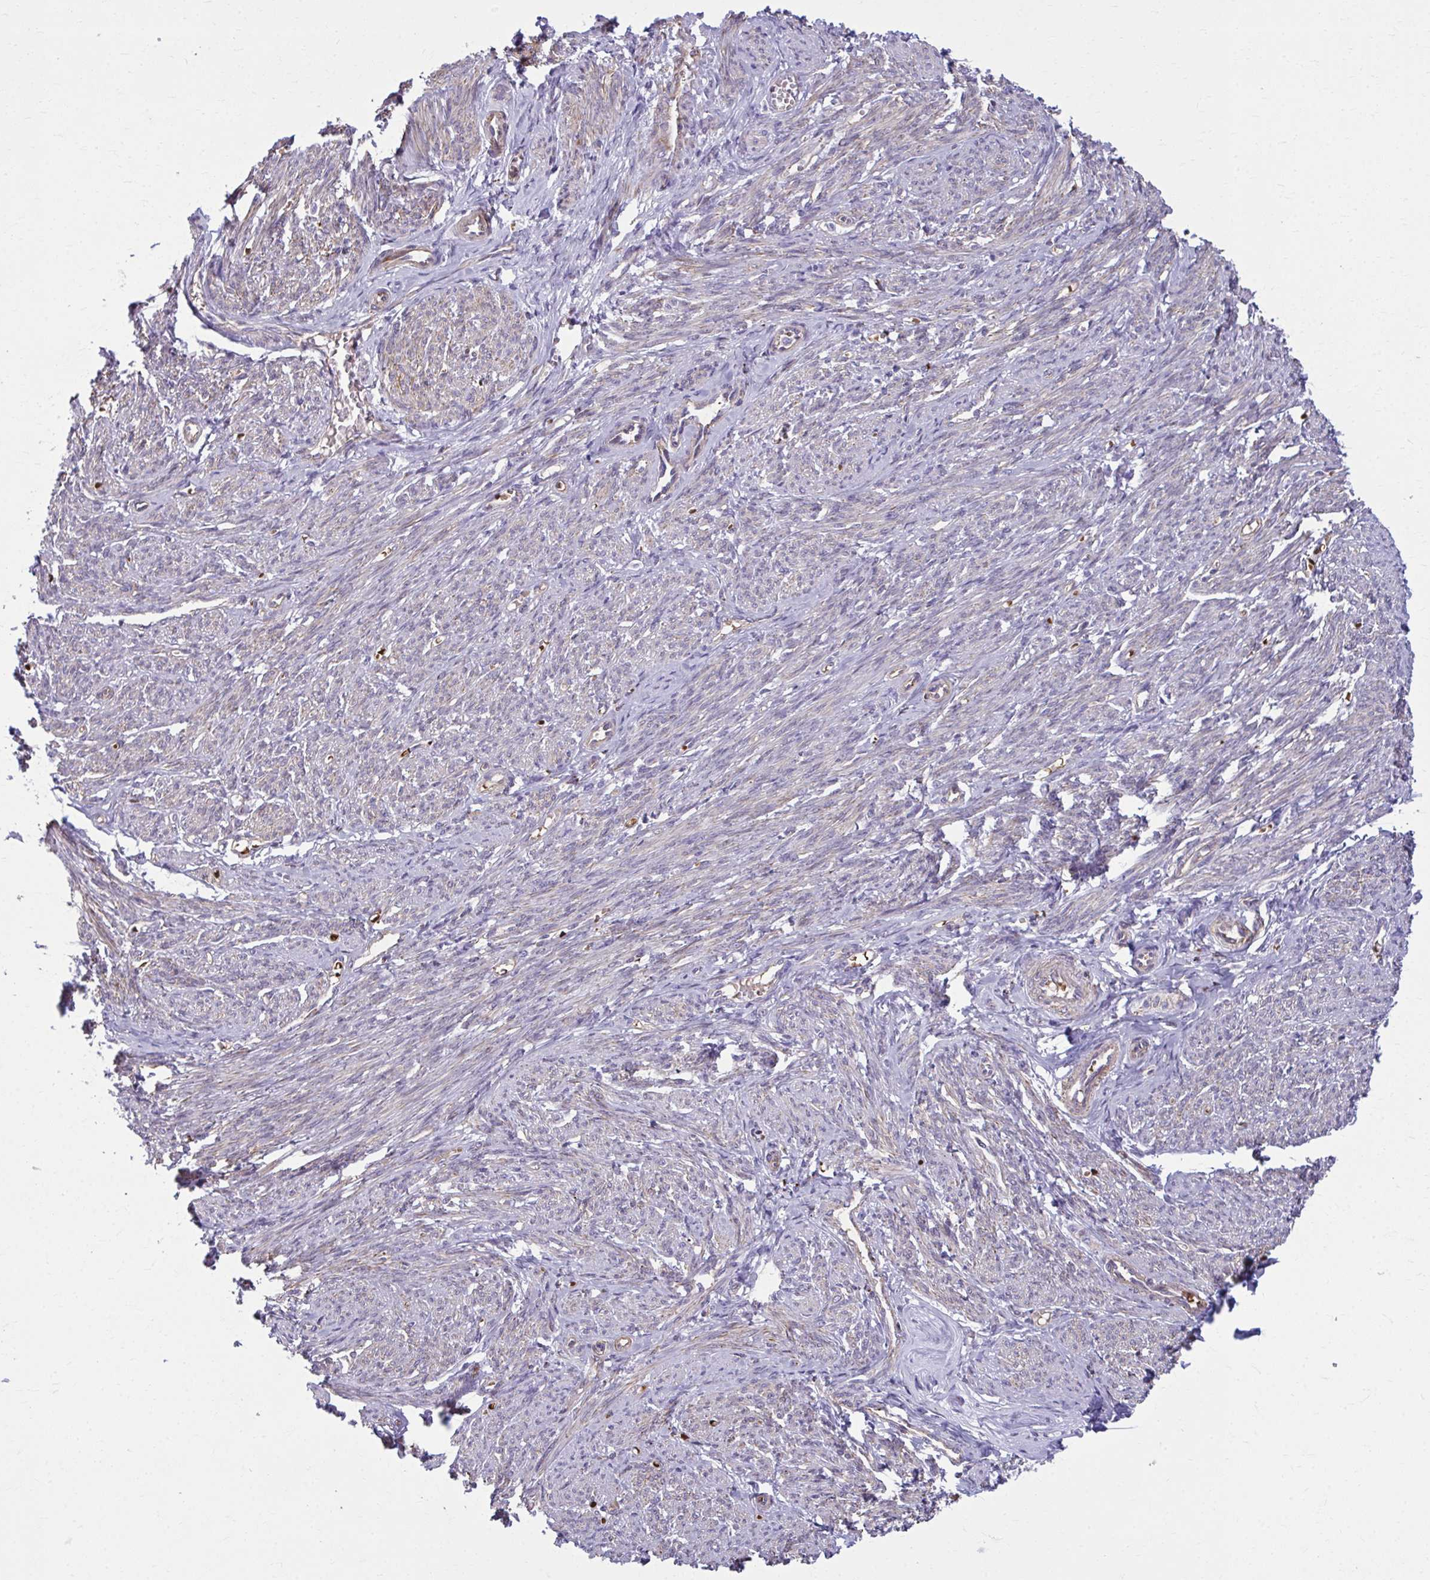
{"staining": {"intensity": "moderate", "quantity": "25%-75%", "location": "cytoplasmic/membranous"}, "tissue": "smooth muscle", "cell_type": "Smooth muscle cells", "image_type": "normal", "snomed": [{"axis": "morphology", "description": "Normal tissue, NOS"}, {"axis": "topography", "description": "Smooth muscle"}], "caption": "Immunohistochemistry histopathology image of unremarkable smooth muscle stained for a protein (brown), which exhibits medium levels of moderate cytoplasmic/membranous expression in about 25%-75% of smooth muscle cells.", "gene": "LRRC4B", "patient": {"sex": "female", "age": 65}}